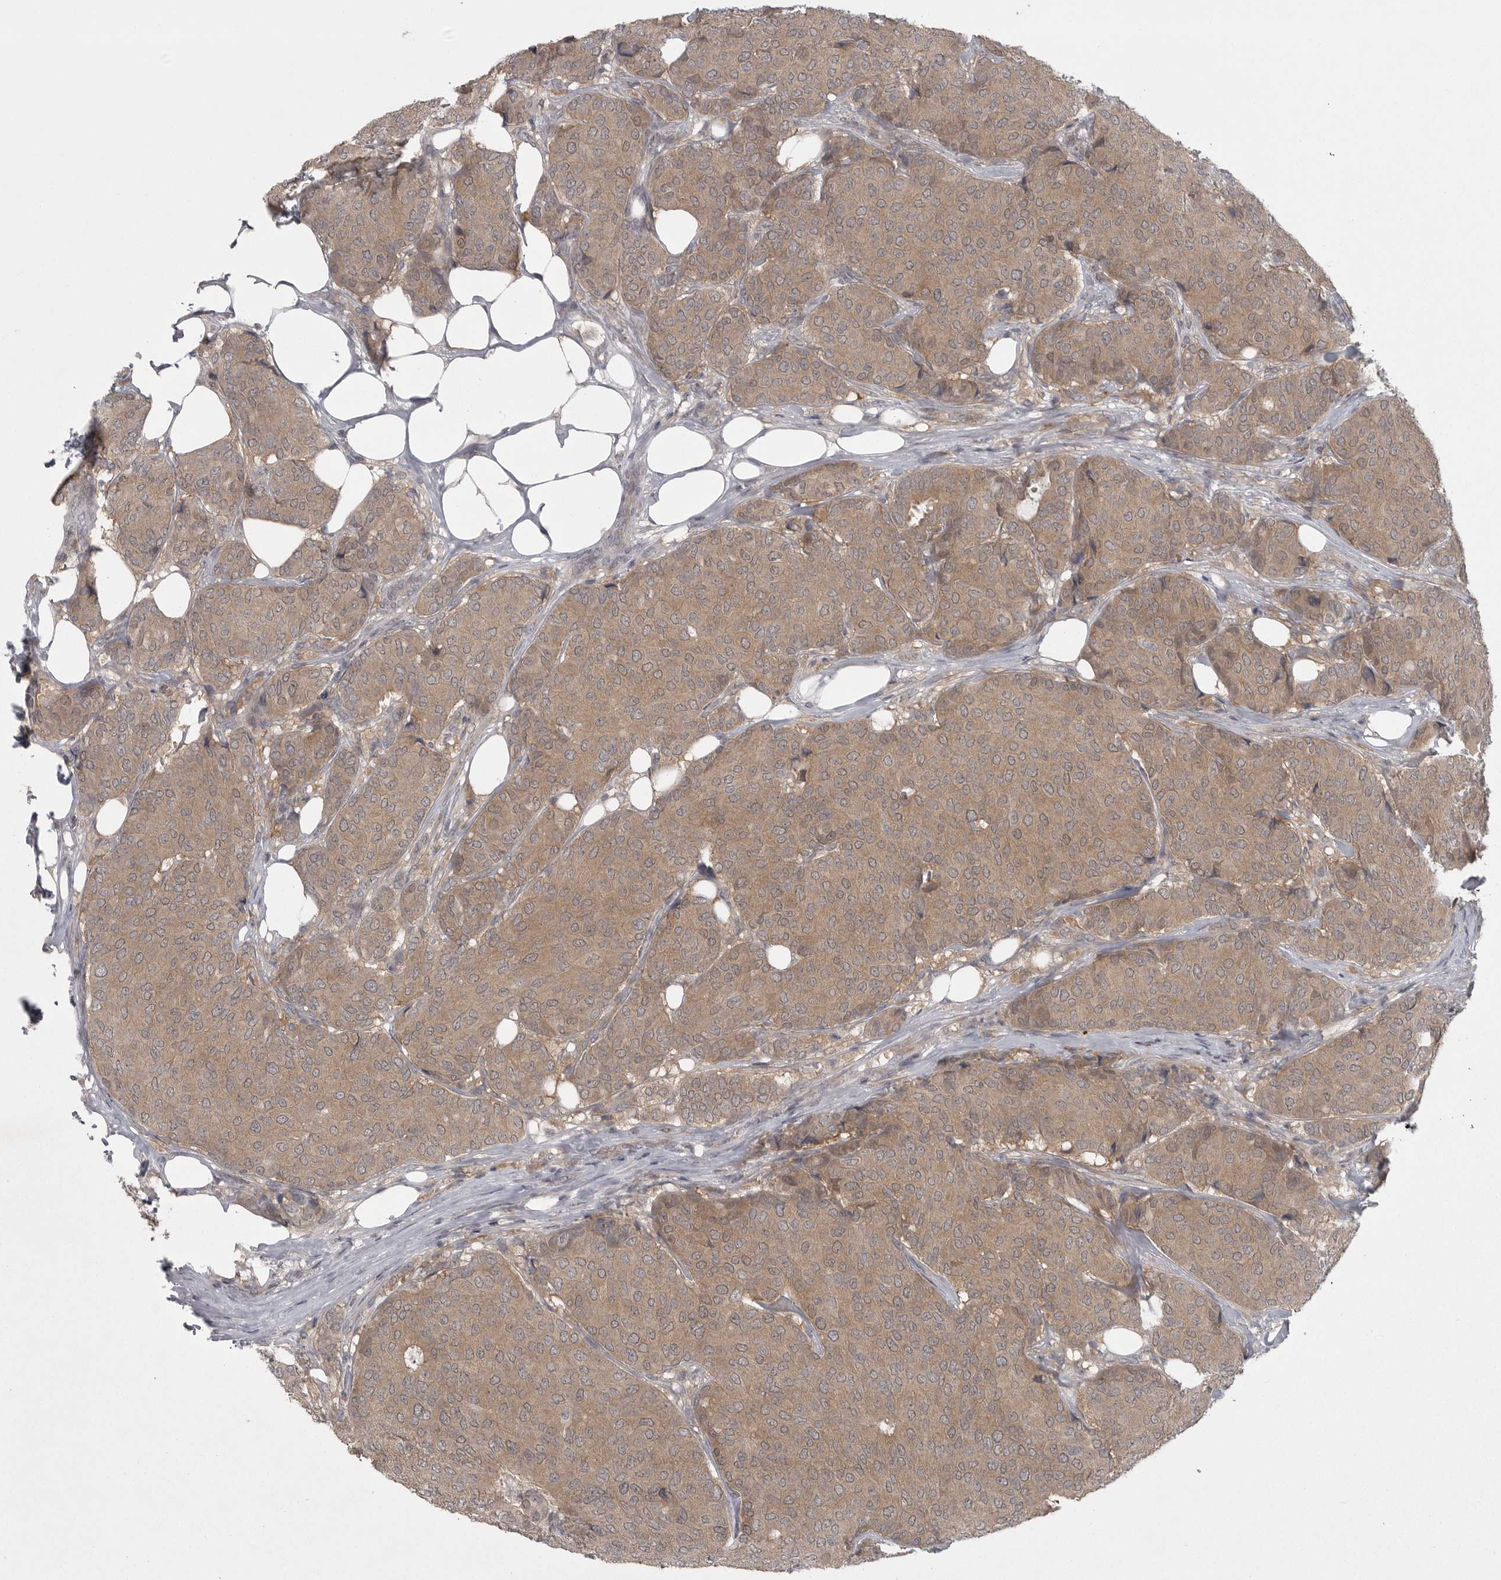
{"staining": {"intensity": "moderate", "quantity": ">75%", "location": "cytoplasmic/membranous"}, "tissue": "breast cancer", "cell_type": "Tumor cells", "image_type": "cancer", "snomed": [{"axis": "morphology", "description": "Duct carcinoma"}, {"axis": "topography", "description": "Breast"}], "caption": "DAB immunohistochemical staining of breast cancer exhibits moderate cytoplasmic/membranous protein expression in about >75% of tumor cells.", "gene": "PHF13", "patient": {"sex": "female", "age": 75}}